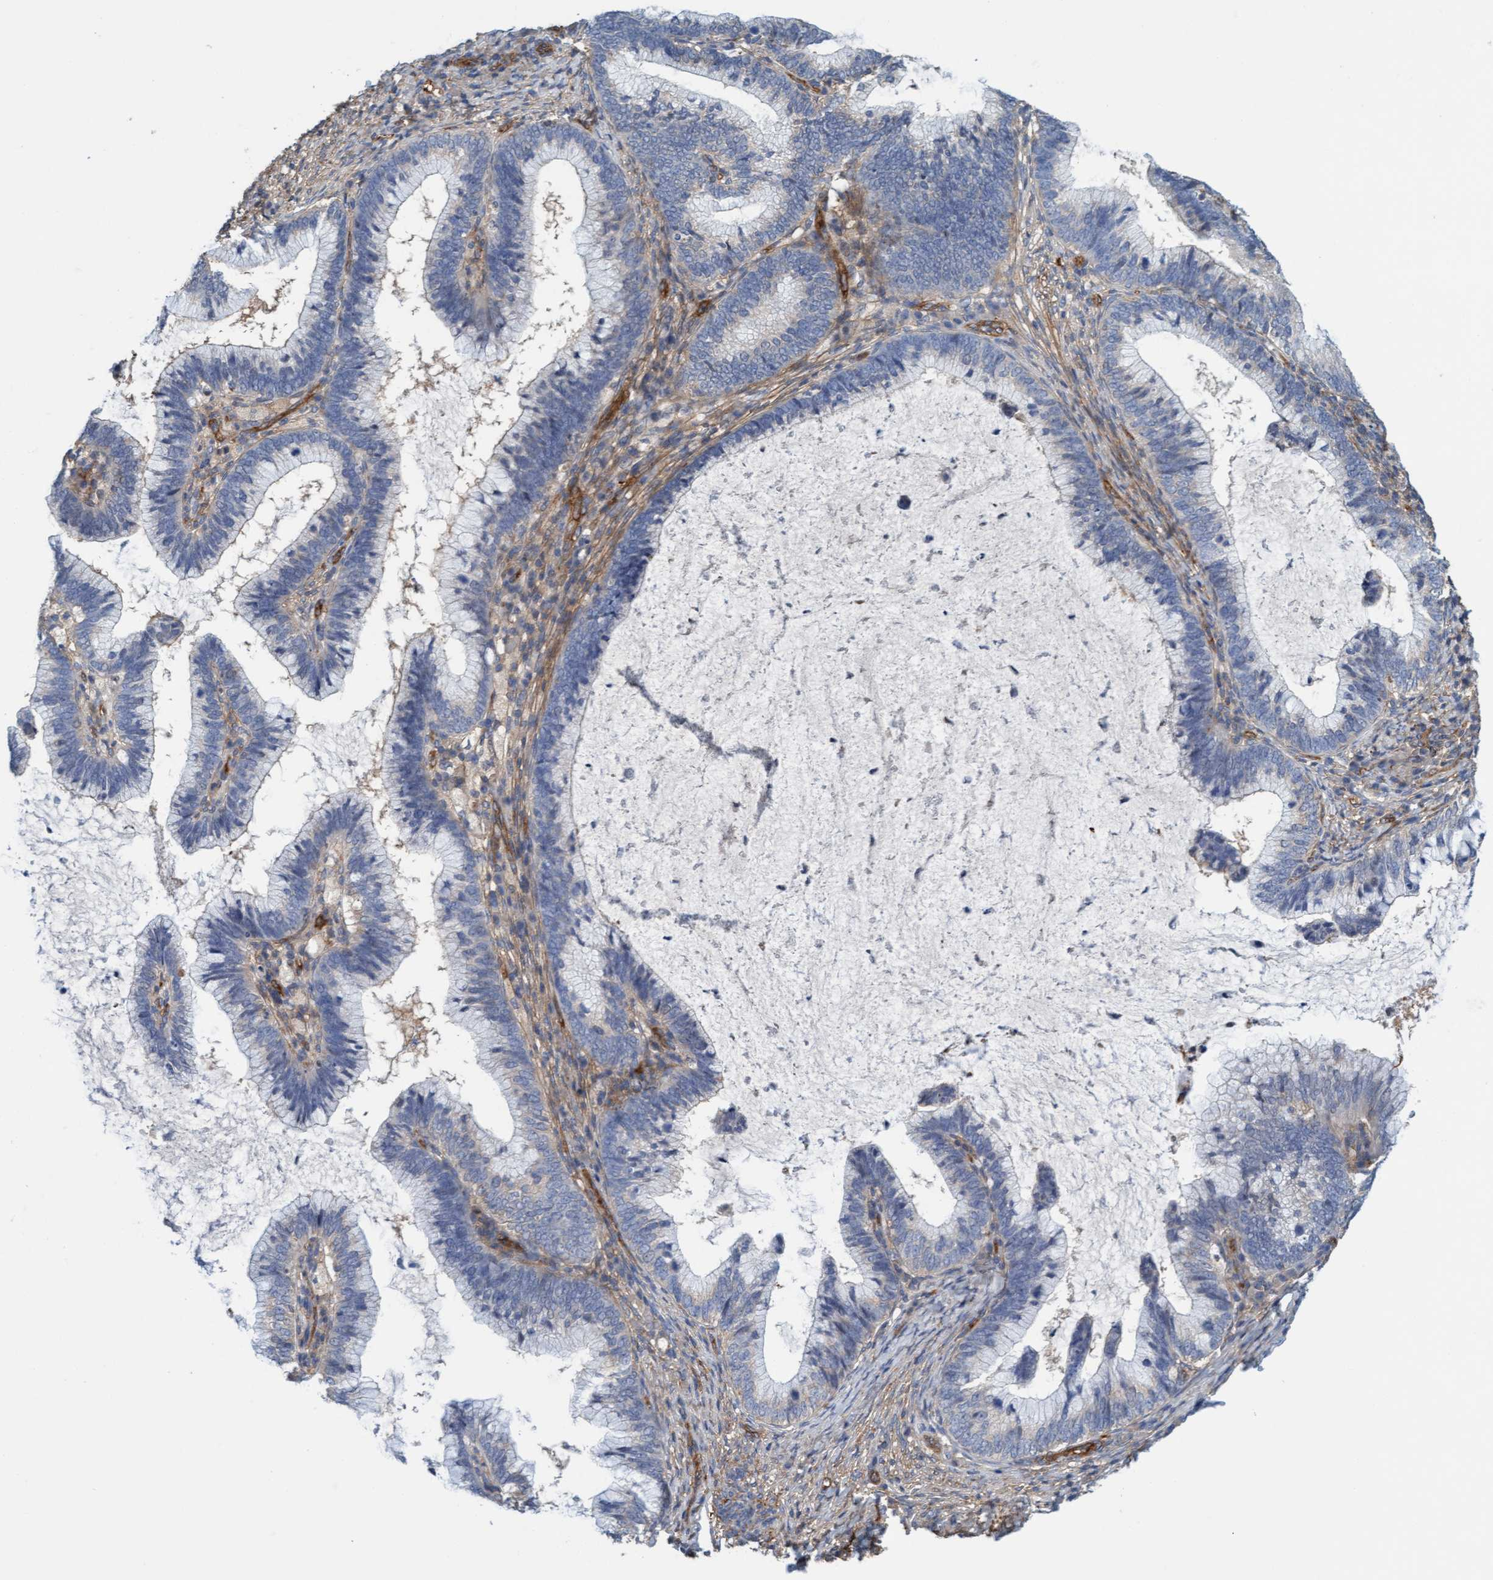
{"staining": {"intensity": "negative", "quantity": "none", "location": "none"}, "tissue": "cervical cancer", "cell_type": "Tumor cells", "image_type": "cancer", "snomed": [{"axis": "morphology", "description": "Adenocarcinoma, NOS"}, {"axis": "topography", "description": "Cervix"}], "caption": "Protein analysis of cervical cancer shows no significant staining in tumor cells.", "gene": "FMNL3", "patient": {"sex": "female", "age": 36}}